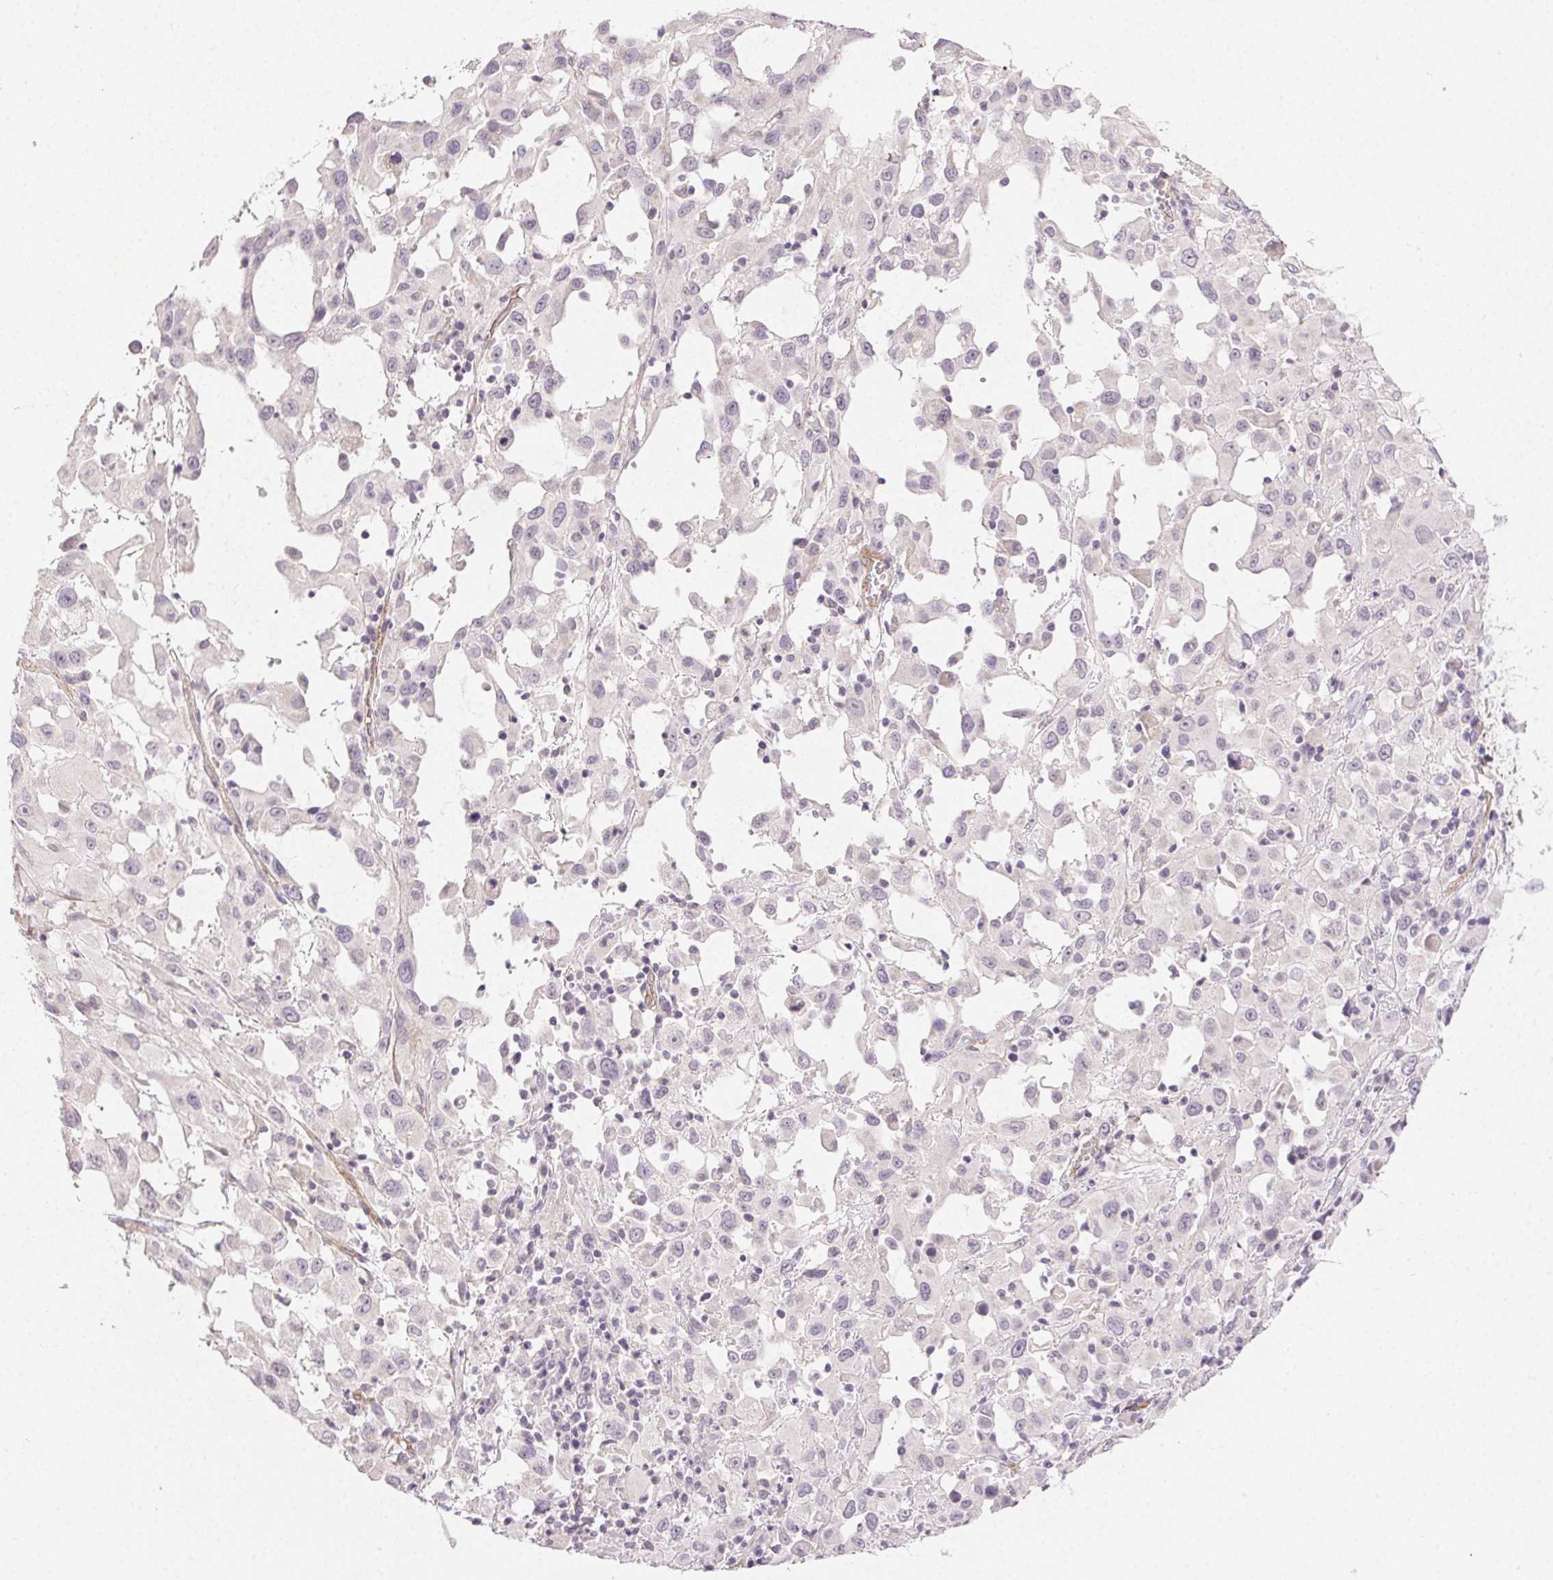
{"staining": {"intensity": "negative", "quantity": "none", "location": "none"}, "tissue": "melanoma", "cell_type": "Tumor cells", "image_type": "cancer", "snomed": [{"axis": "morphology", "description": "Malignant melanoma, Metastatic site"}, {"axis": "topography", "description": "Soft tissue"}], "caption": "Malignant melanoma (metastatic site) stained for a protein using IHC exhibits no positivity tumor cells.", "gene": "PLCB1", "patient": {"sex": "male", "age": 50}}